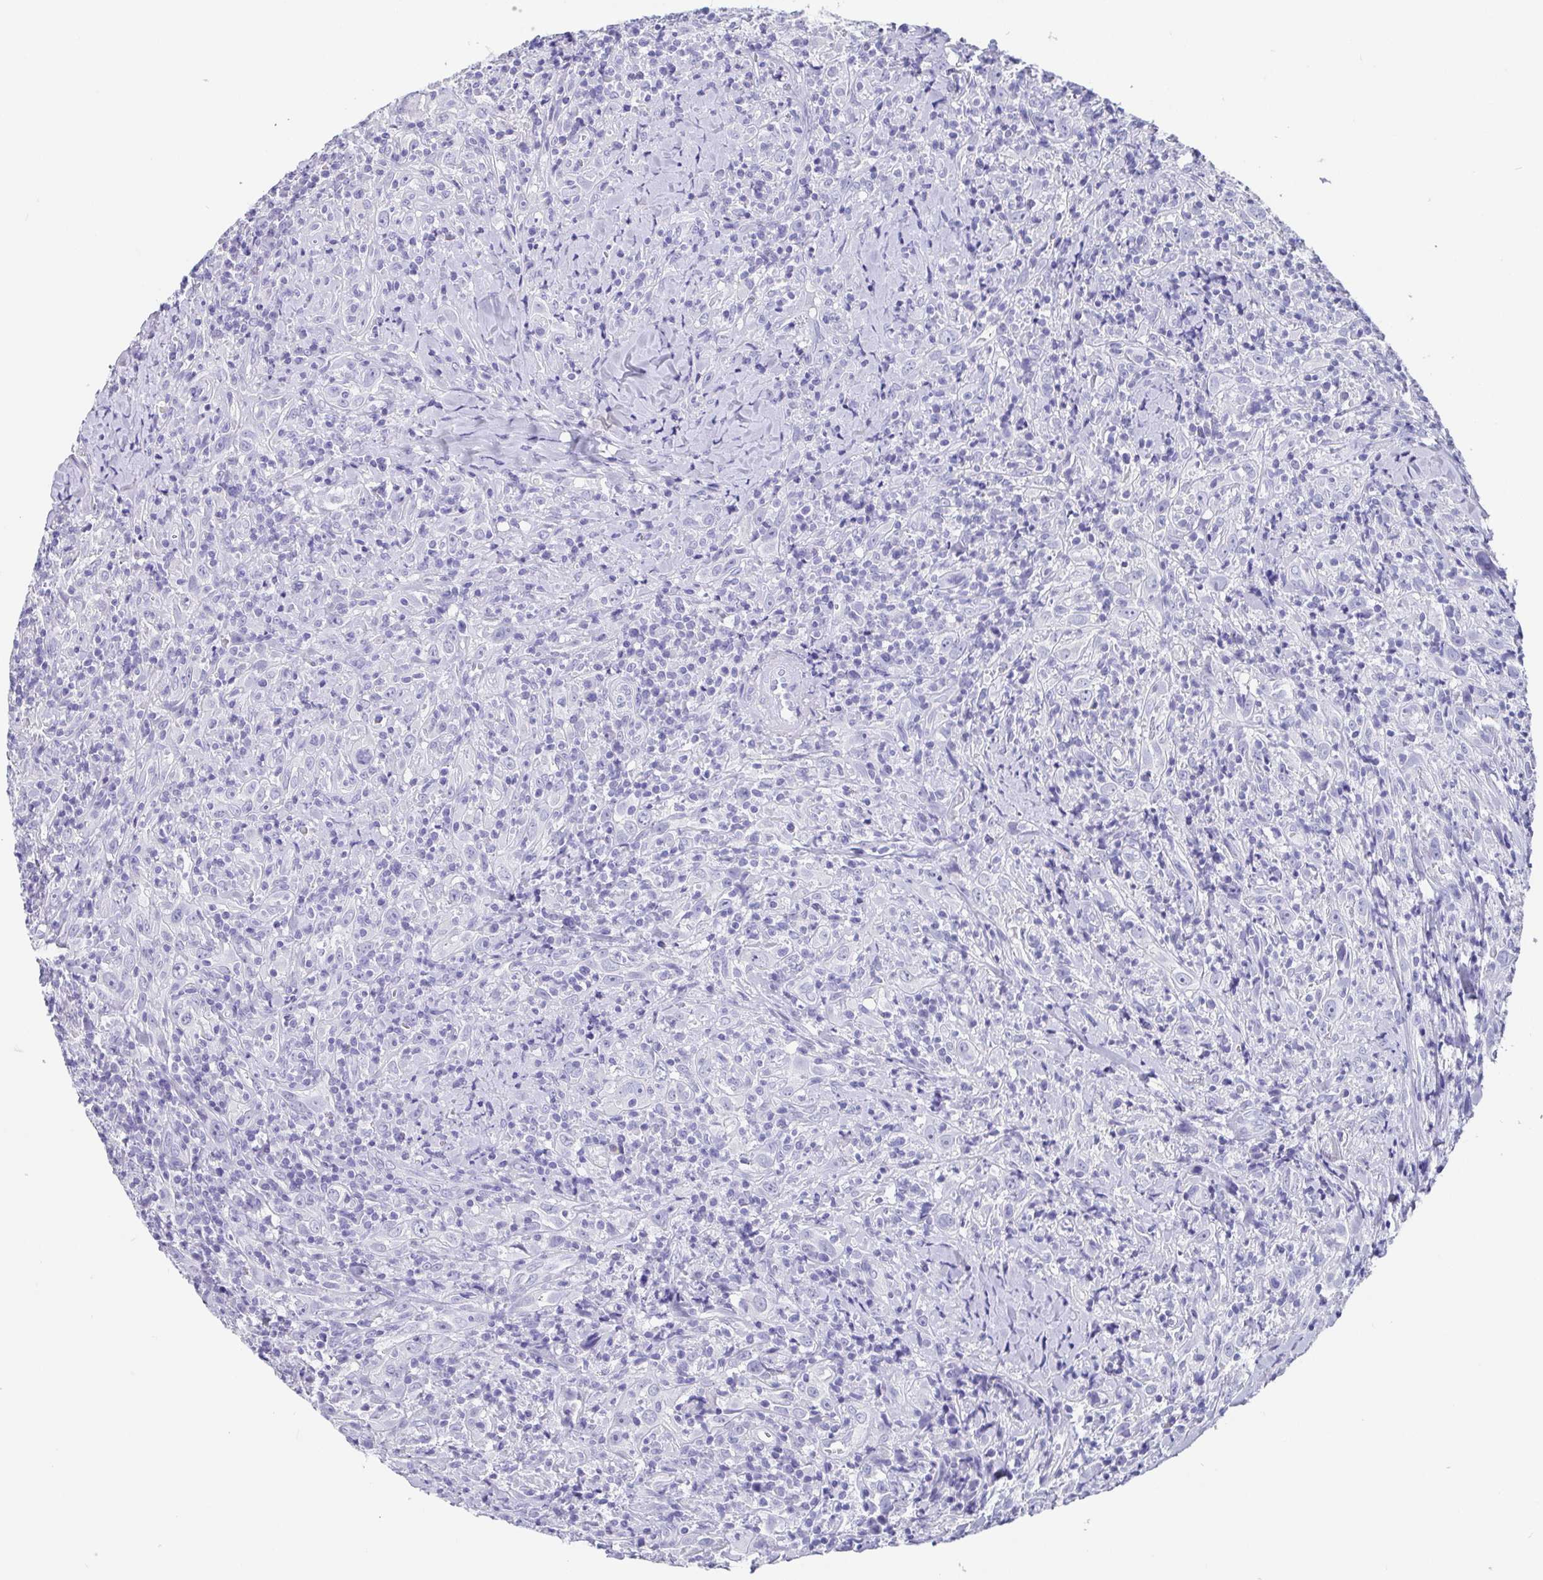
{"staining": {"intensity": "negative", "quantity": "none", "location": "none"}, "tissue": "head and neck cancer", "cell_type": "Tumor cells", "image_type": "cancer", "snomed": [{"axis": "morphology", "description": "Squamous cell carcinoma, NOS"}, {"axis": "topography", "description": "Head-Neck"}], "caption": "Immunohistochemistry histopathology image of neoplastic tissue: head and neck cancer stained with DAB (3,3'-diaminobenzidine) reveals no significant protein staining in tumor cells. Brightfield microscopy of IHC stained with DAB (3,3'-diaminobenzidine) (brown) and hematoxylin (blue), captured at high magnification.", "gene": "SCGN", "patient": {"sex": "female", "age": 95}}